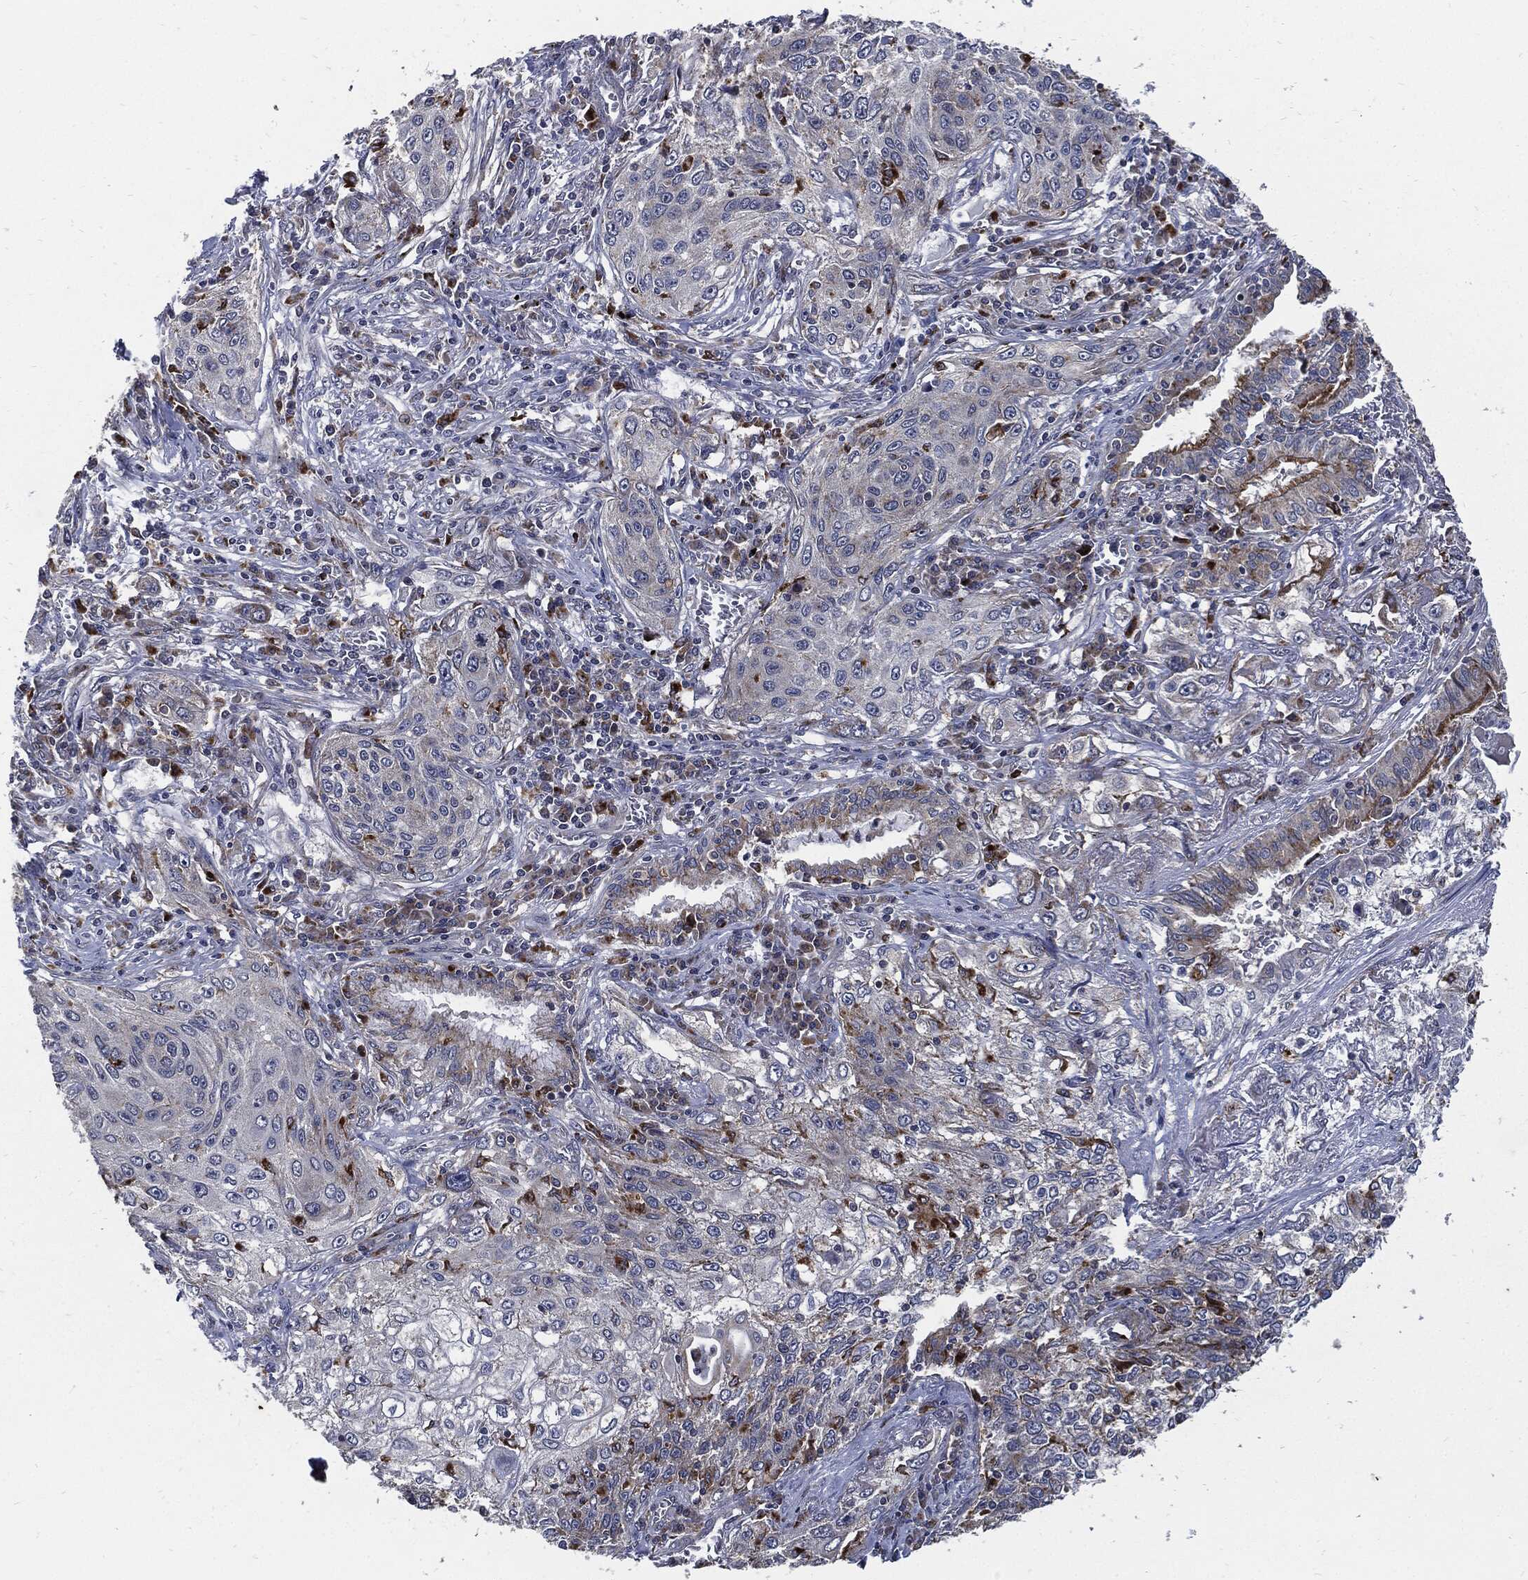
{"staining": {"intensity": "negative", "quantity": "none", "location": "none"}, "tissue": "lung cancer", "cell_type": "Tumor cells", "image_type": "cancer", "snomed": [{"axis": "morphology", "description": "Squamous cell carcinoma, NOS"}, {"axis": "topography", "description": "Lung"}], "caption": "Immunohistochemistry (IHC) of lung cancer (squamous cell carcinoma) exhibits no staining in tumor cells.", "gene": "SLC31A2", "patient": {"sex": "female", "age": 69}}